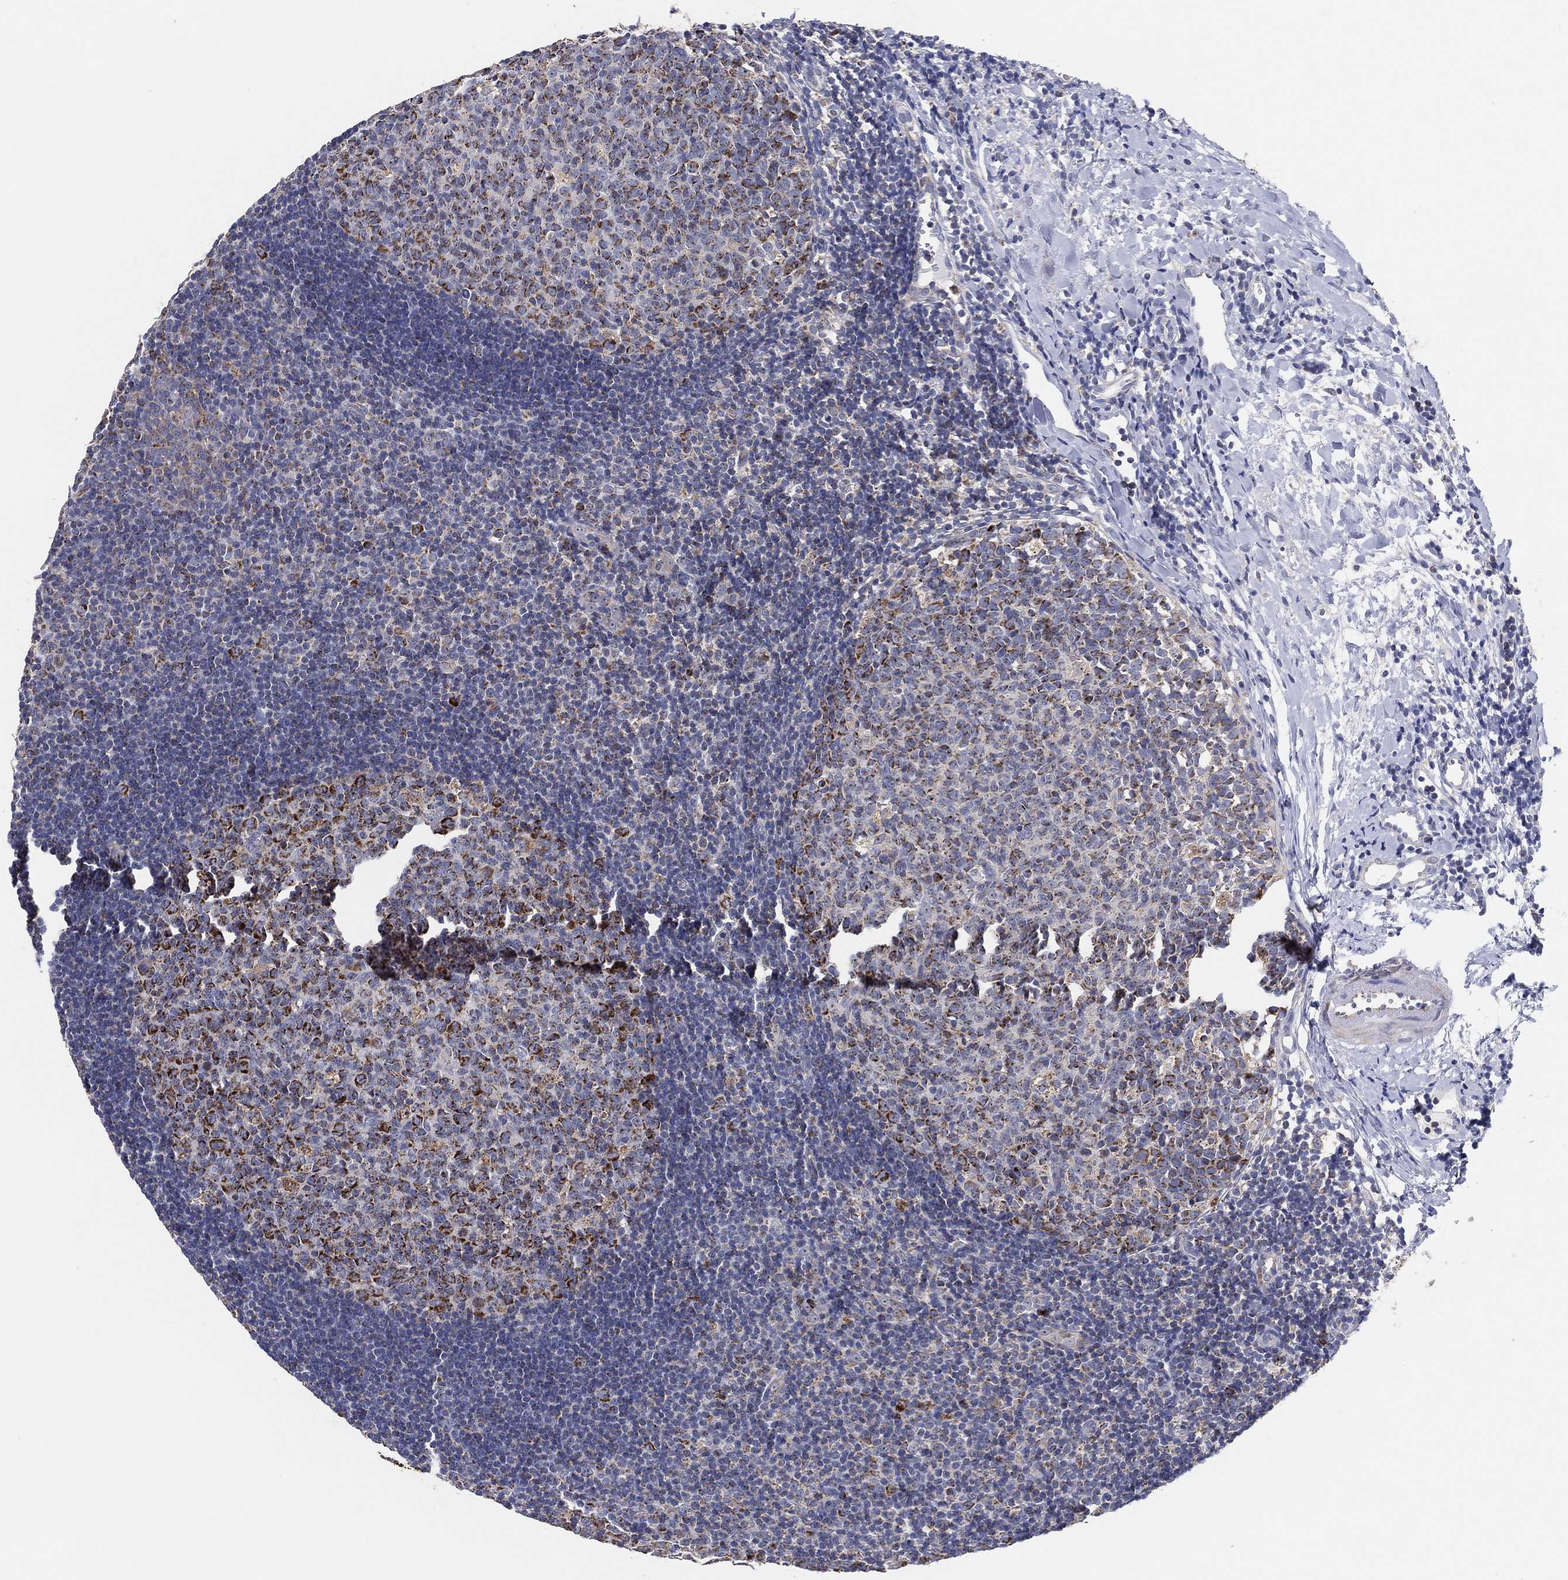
{"staining": {"intensity": "strong", "quantity": "<25%", "location": "cytoplasmic/membranous"}, "tissue": "tonsil", "cell_type": "Germinal center cells", "image_type": "normal", "snomed": [{"axis": "morphology", "description": "Normal tissue, NOS"}, {"axis": "topography", "description": "Tonsil"}], "caption": "Immunohistochemical staining of normal human tonsil exhibits medium levels of strong cytoplasmic/membranous staining in about <25% of germinal center cells.", "gene": "GCAT", "patient": {"sex": "female", "age": 13}}